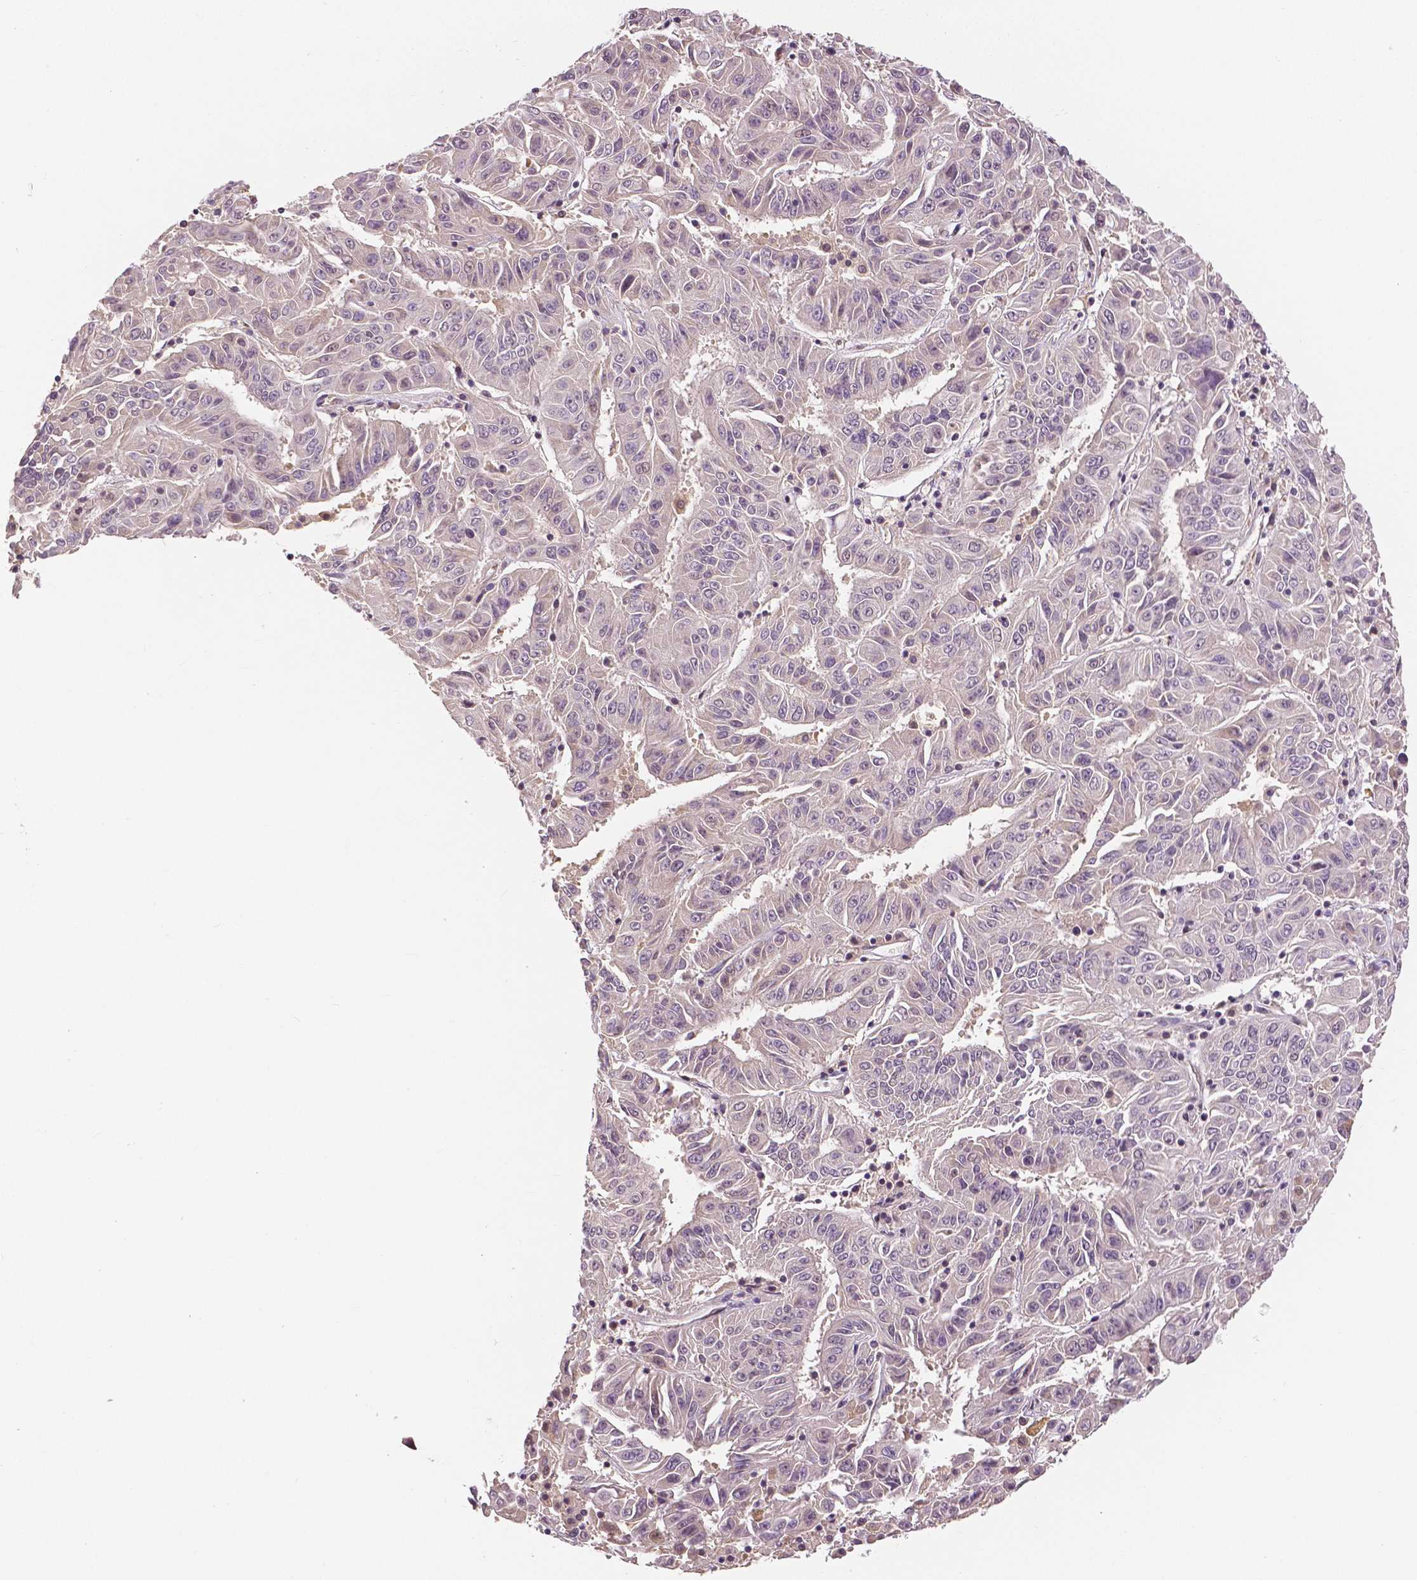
{"staining": {"intensity": "negative", "quantity": "none", "location": "none"}, "tissue": "pancreatic cancer", "cell_type": "Tumor cells", "image_type": "cancer", "snomed": [{"axis": "morphology", "description": "Adenocarcinoma, NOS"}, {"axis": "topography", "description": "Pancreas"}], "caption": "High magnification brightfield microscopy of pancreatic adenocarcinoma stained with DAB (brown) and counterstained with hematoxylin (blue): tumor cells show no significant staining.", "gene": "MAP1LC3B", "patient": {"sex": "male", "age": 63}}